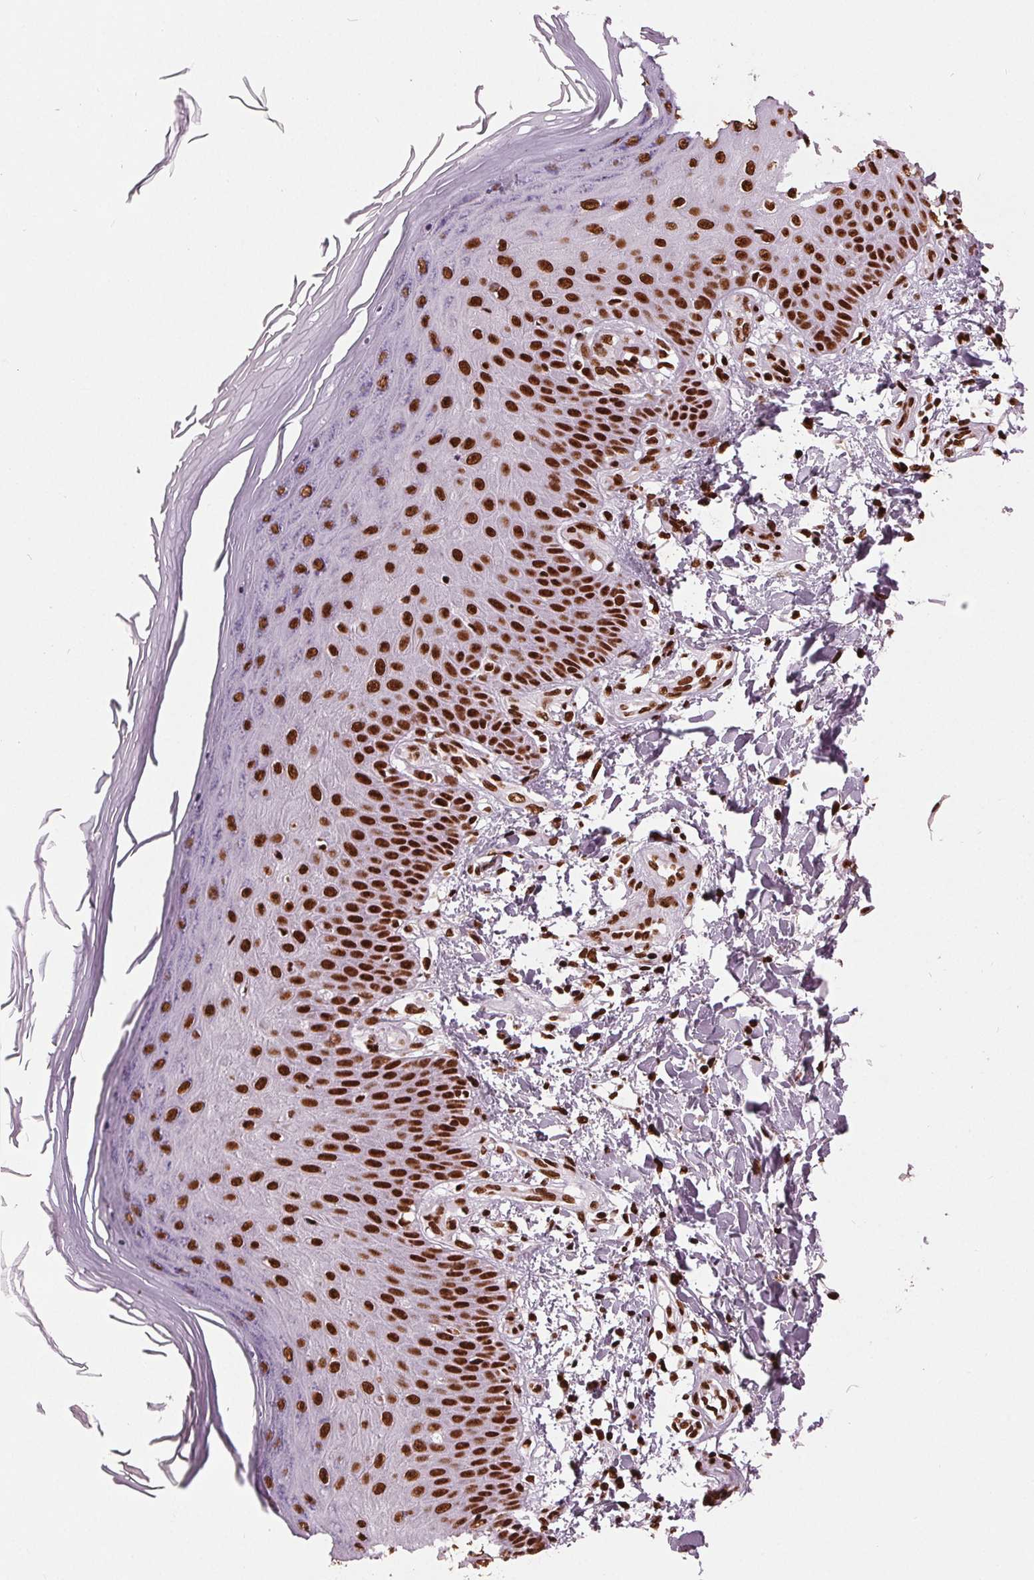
{"staining": {"intensity": "strong", "quantity": ">75%", "location": "nuclear"}, "tissue": "skin", "cell_type": "Fibroblasts", "image_type": "normal", "snomed": [{"axis": "morphology", "description": "Normal tissue, NOS"}, {"axis": "topography", "description": "Skin"}], "caption": "Strong nuclear positivity for a protein is seen in about >75% of fibroblasts of unremarkable skin using immunohistochemistry.", "gene": "BRD4", "patient": {"sex": "female", "age": 62}}